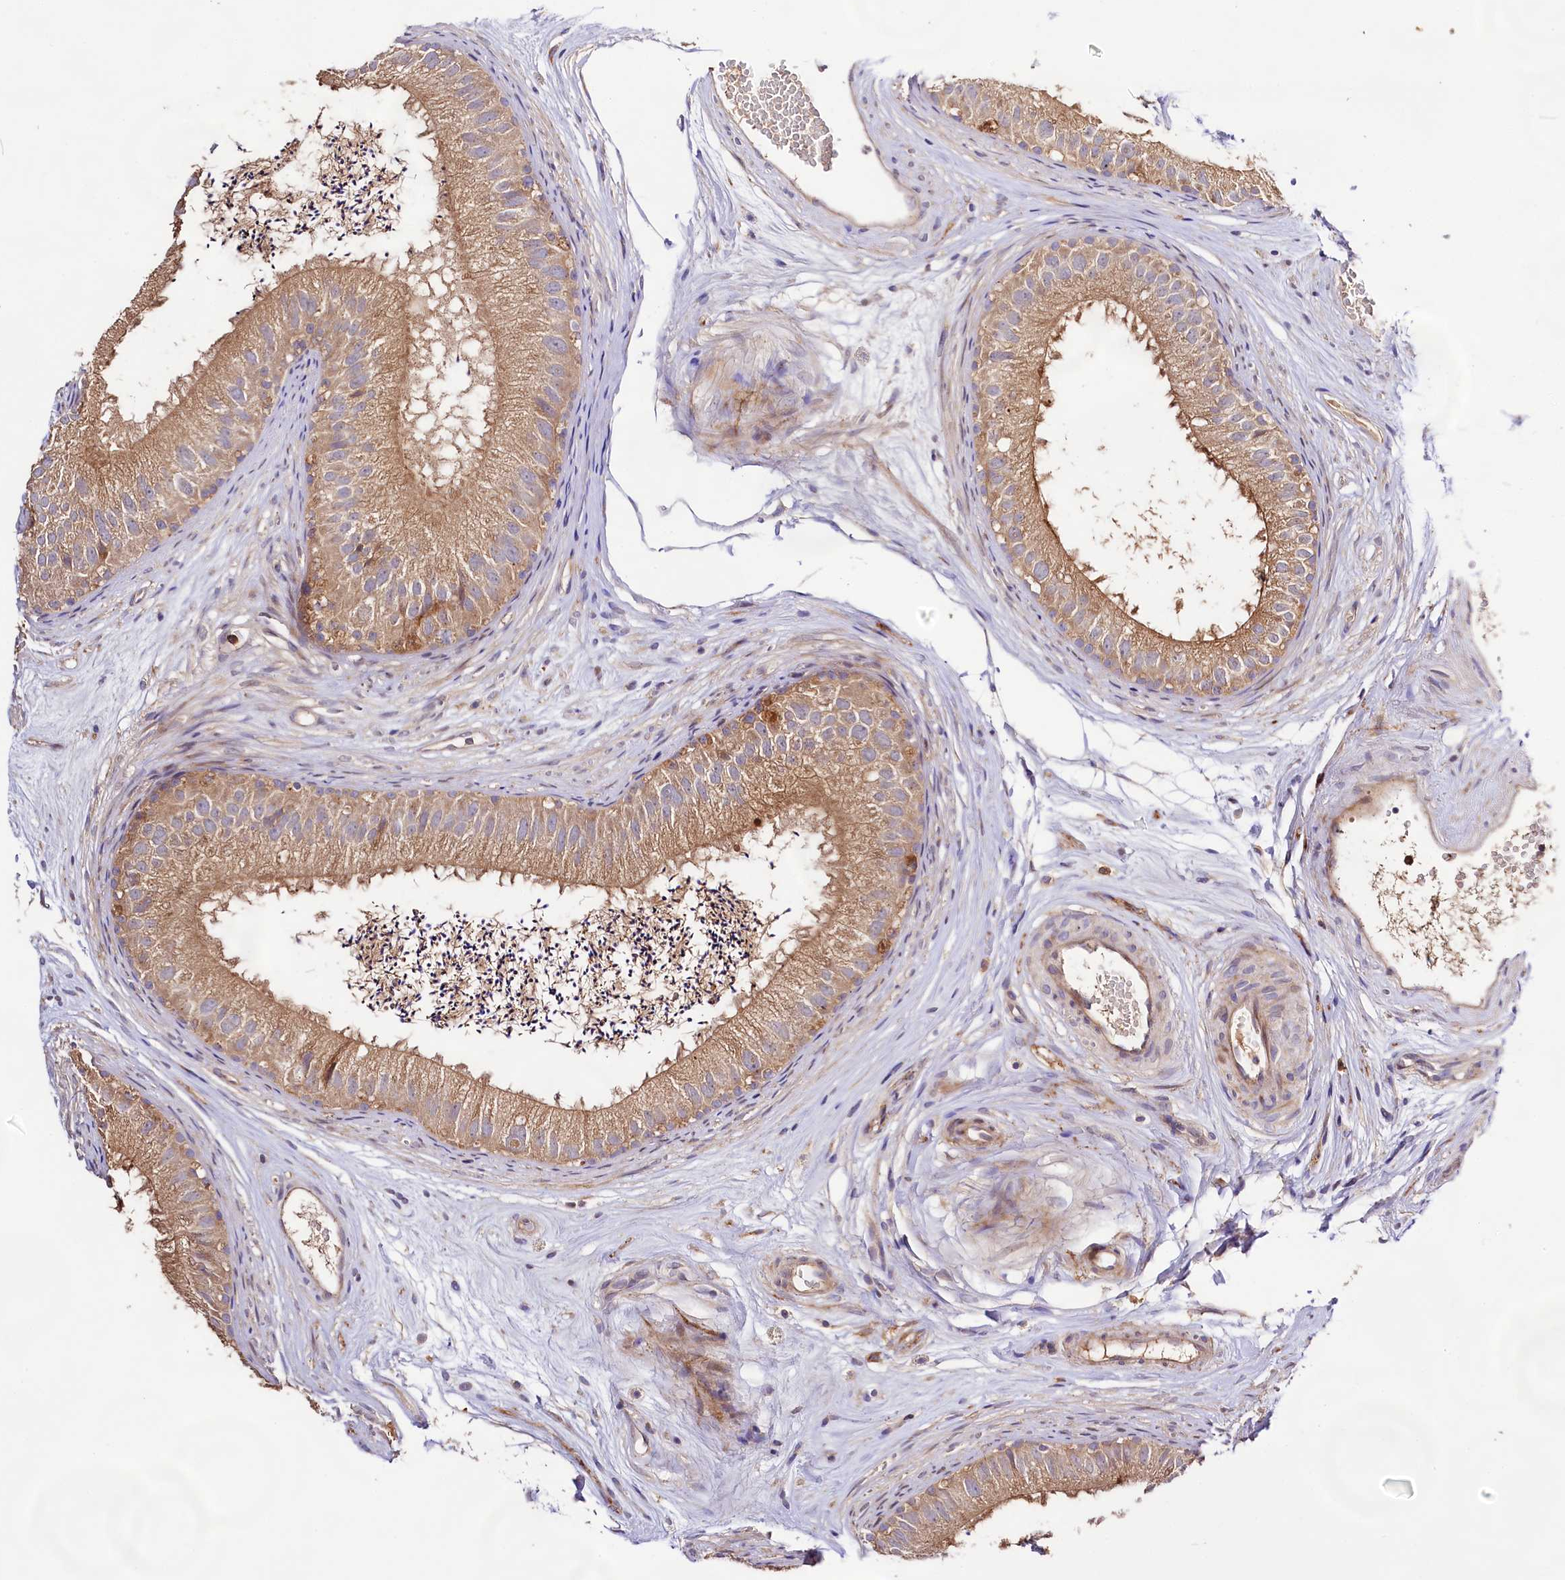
{"staining": {"intensity": "moderate", "quantity": ">75%", "location": "cytoplasmic/membranous"}, "tissue": "epididymis", "cell_type": "Glandular cells", "image_type": "normal", "snomed": [{"axis": "morphology", "description": "Normal tissue, NOS"}, {"axis": "topography", "description": "Epididymis"}], "caption": "Immunohistochemical staining of benign human epididymis shows >75% levels of moderate cytoplasmic/membranous protein expression in approximately >75% of glandular cells.", "gene": "DMXL2", "patient": {"sex": "male", "age": 77}}